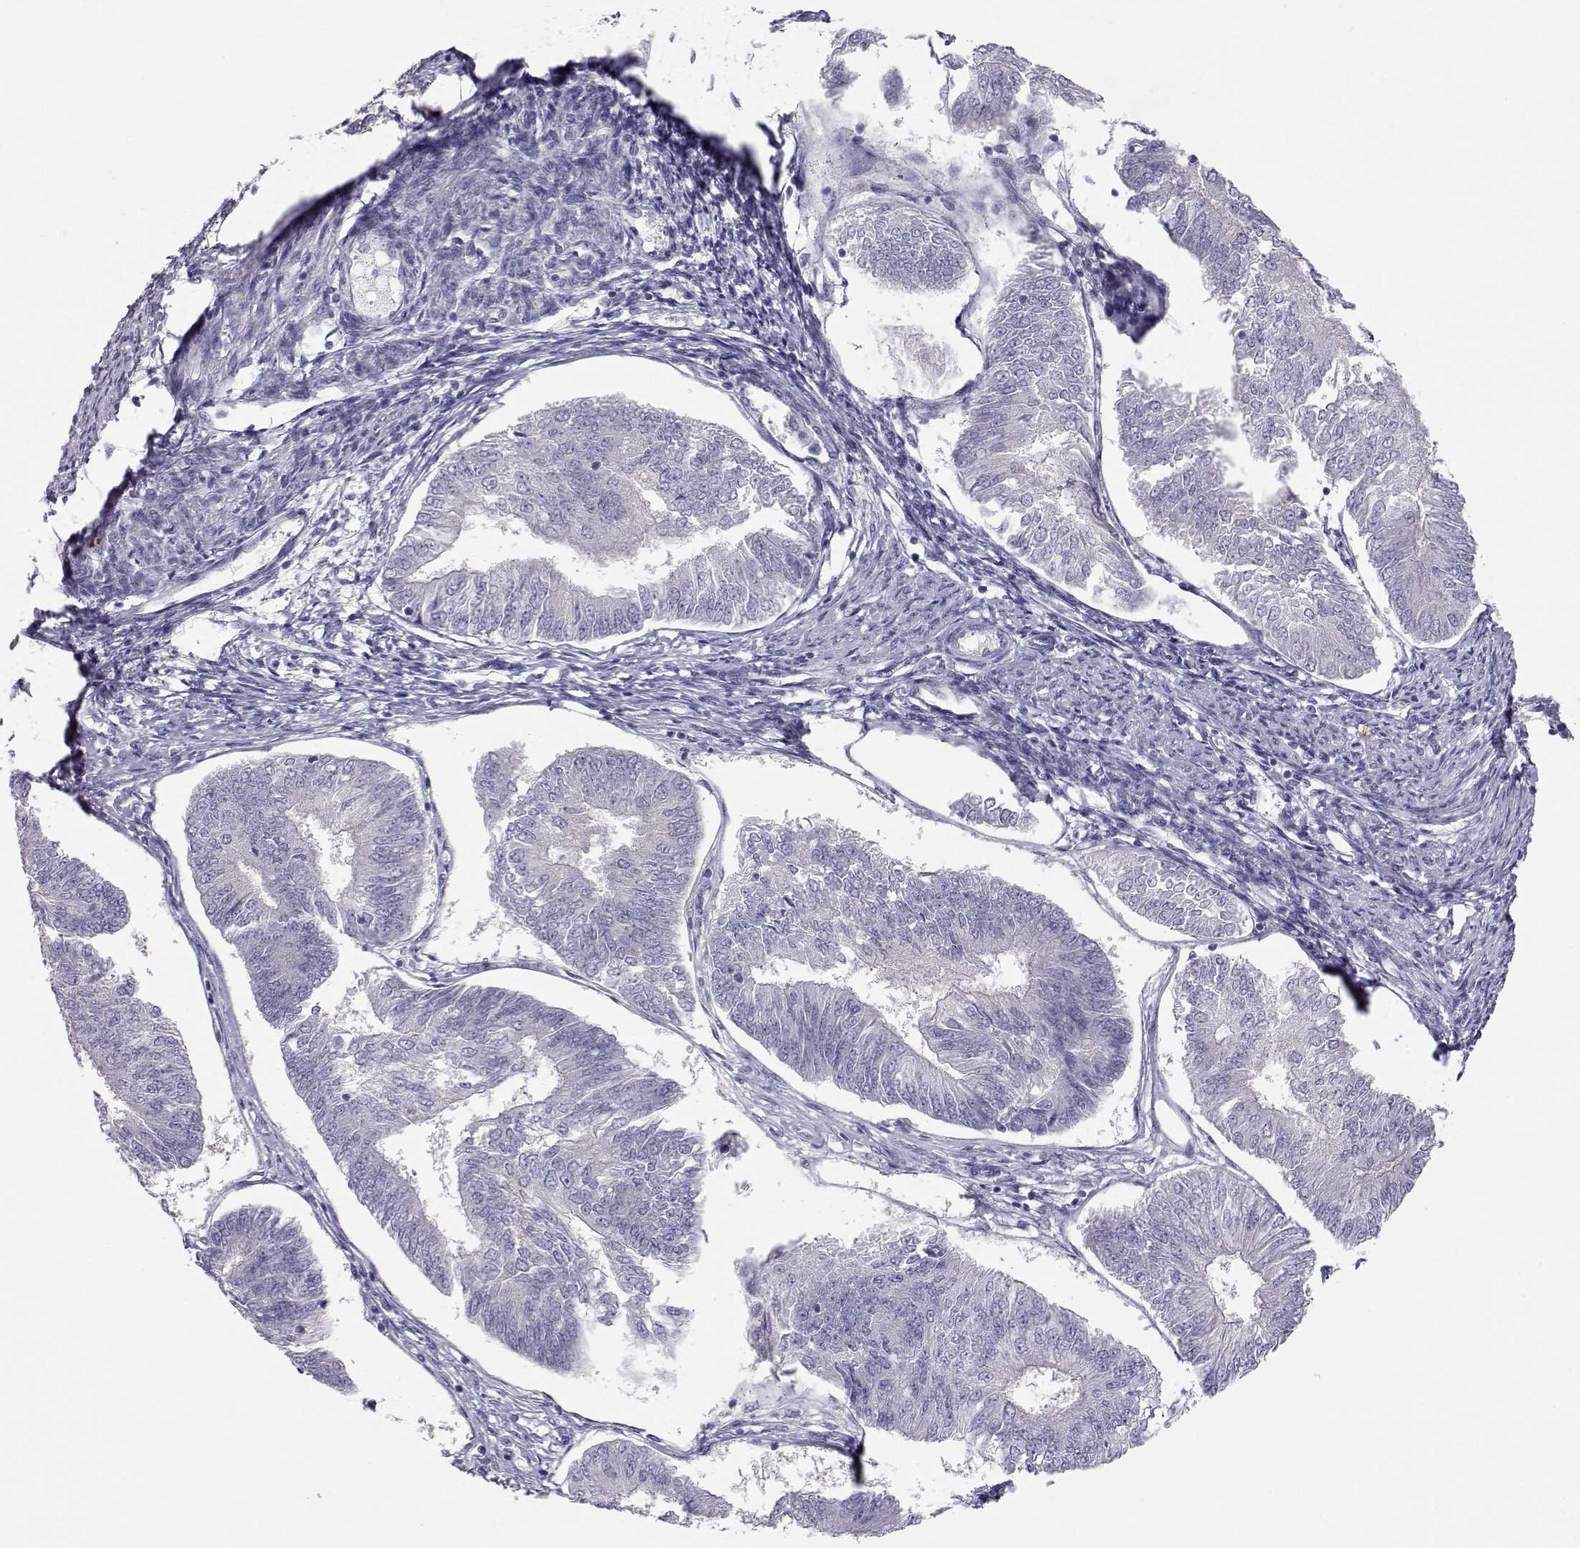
{"staining": {"intensity": "negative", "quantity": "none", "location": "none"}, "tissue": "endometrial cancer", "cell_type": "Tumor cells", "image_type": "cancer", "snomed": [{"axis": "morphology", "description": "Adenocarcinoma, NOS"}, {"axis": "topography", "description": "Endometrium"}], "caption": "This is an immunohistochemistry (IHC) image of endometrial cancer (adenocarcinoma). There is no expression in tumor cells.", "gene": "NPVF", "patient": {"sex": "female", "age": 58}}